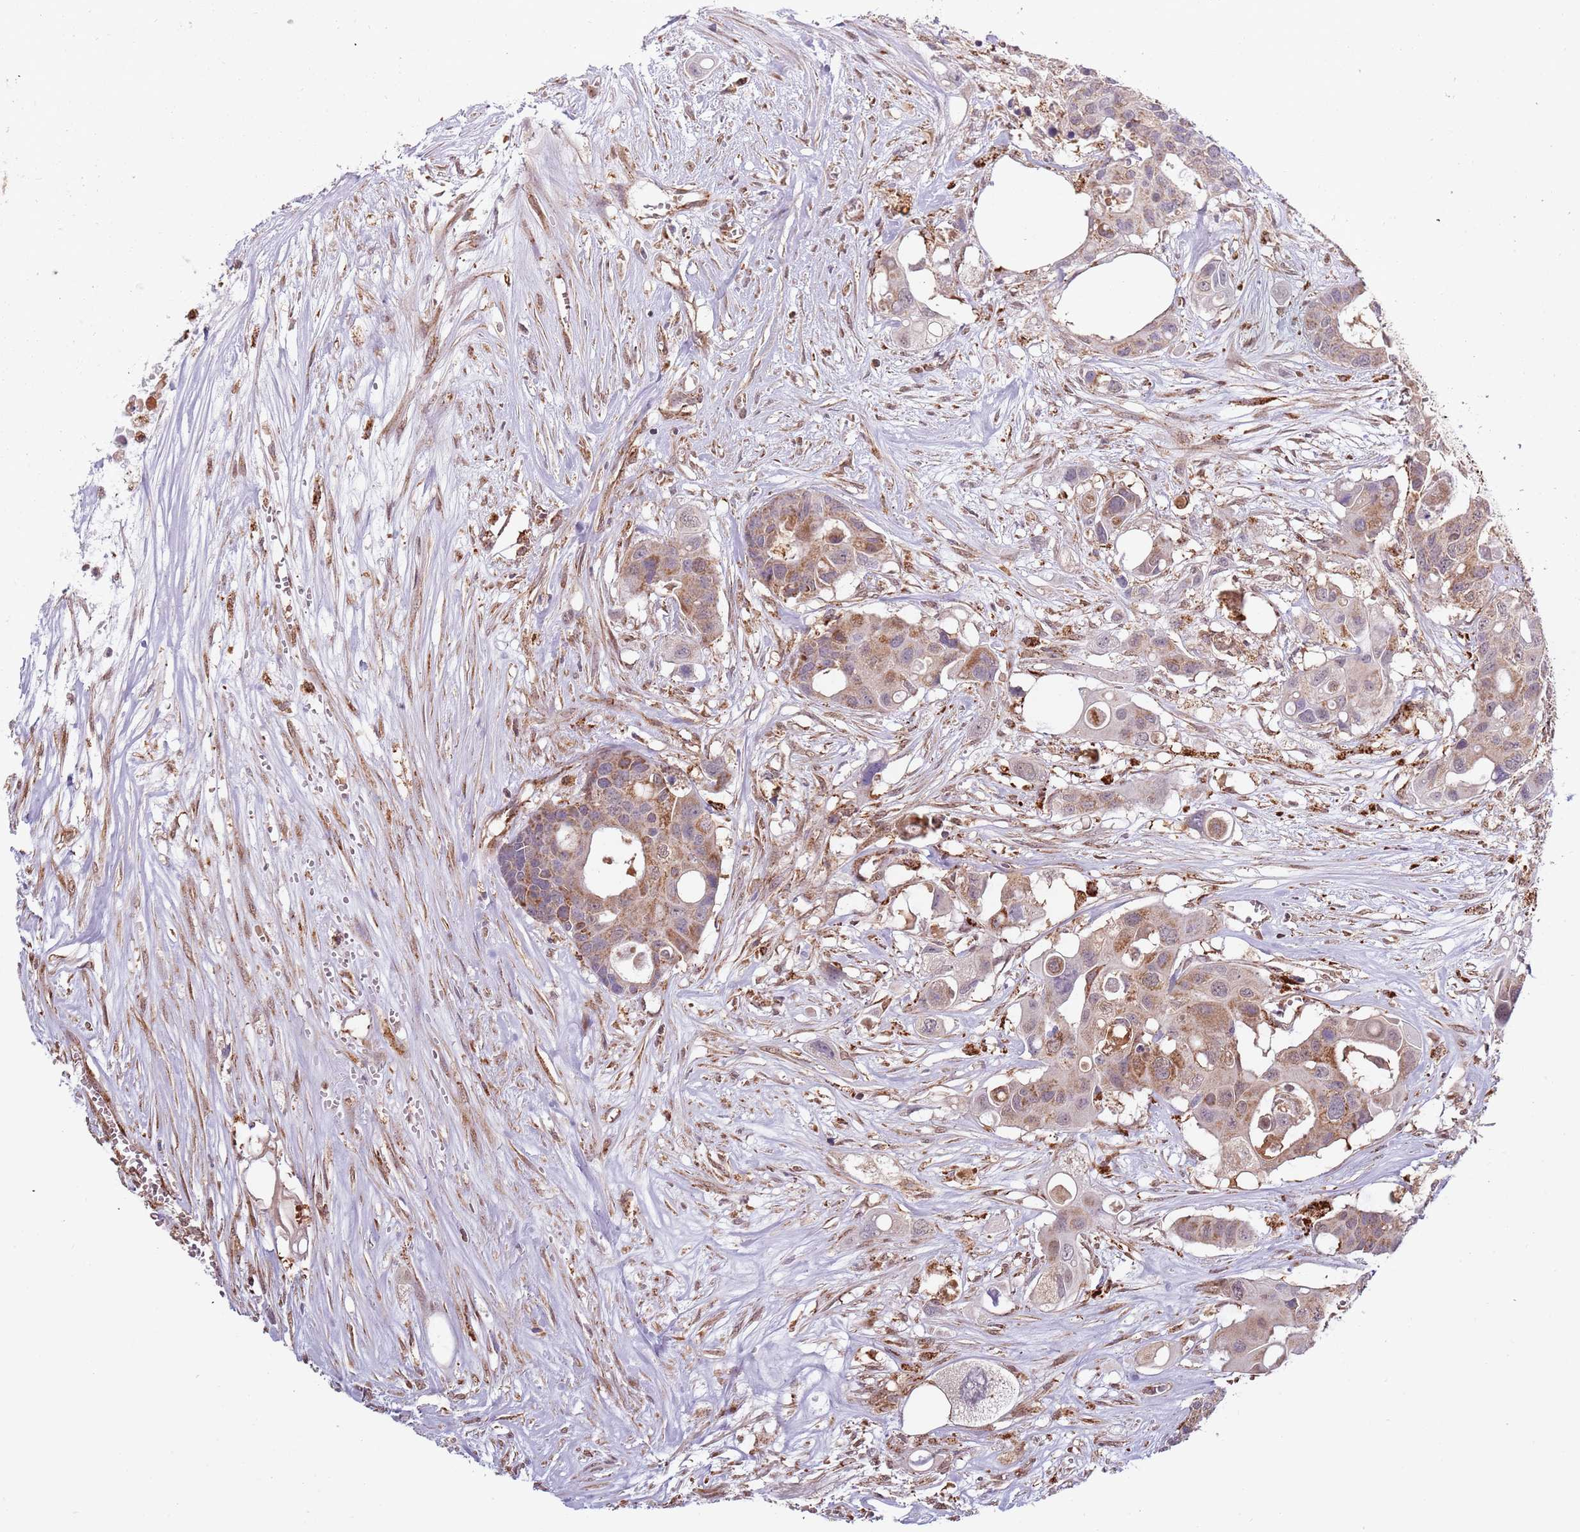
{"staining": {"intensity": "moderate", "quantity": "25%-75%", "location": "cytoplasmic/membranous"}, "tissue": "colorectal cancer", "cell_type": "Tumor cells", "image_type": "cancer", "snomed": [{"axis": "morphology", "description": "Adenocarcinoma, NOS"}, {"axis": "topography", "description": "Colon"}], "caption": "Colorectal cancer stained with DAB (3,3'-diaminobenzidine) immunohistochemistry (IHC) reveals medium levels of moderate cytoplasmic/membranous staining in about 25%-75% of tumor cells. (DAB IHC, brown staining for protein, blue staining for nuclei).", "gene": "IL17RD", "patient": {"sex": "male", "age": 77}}